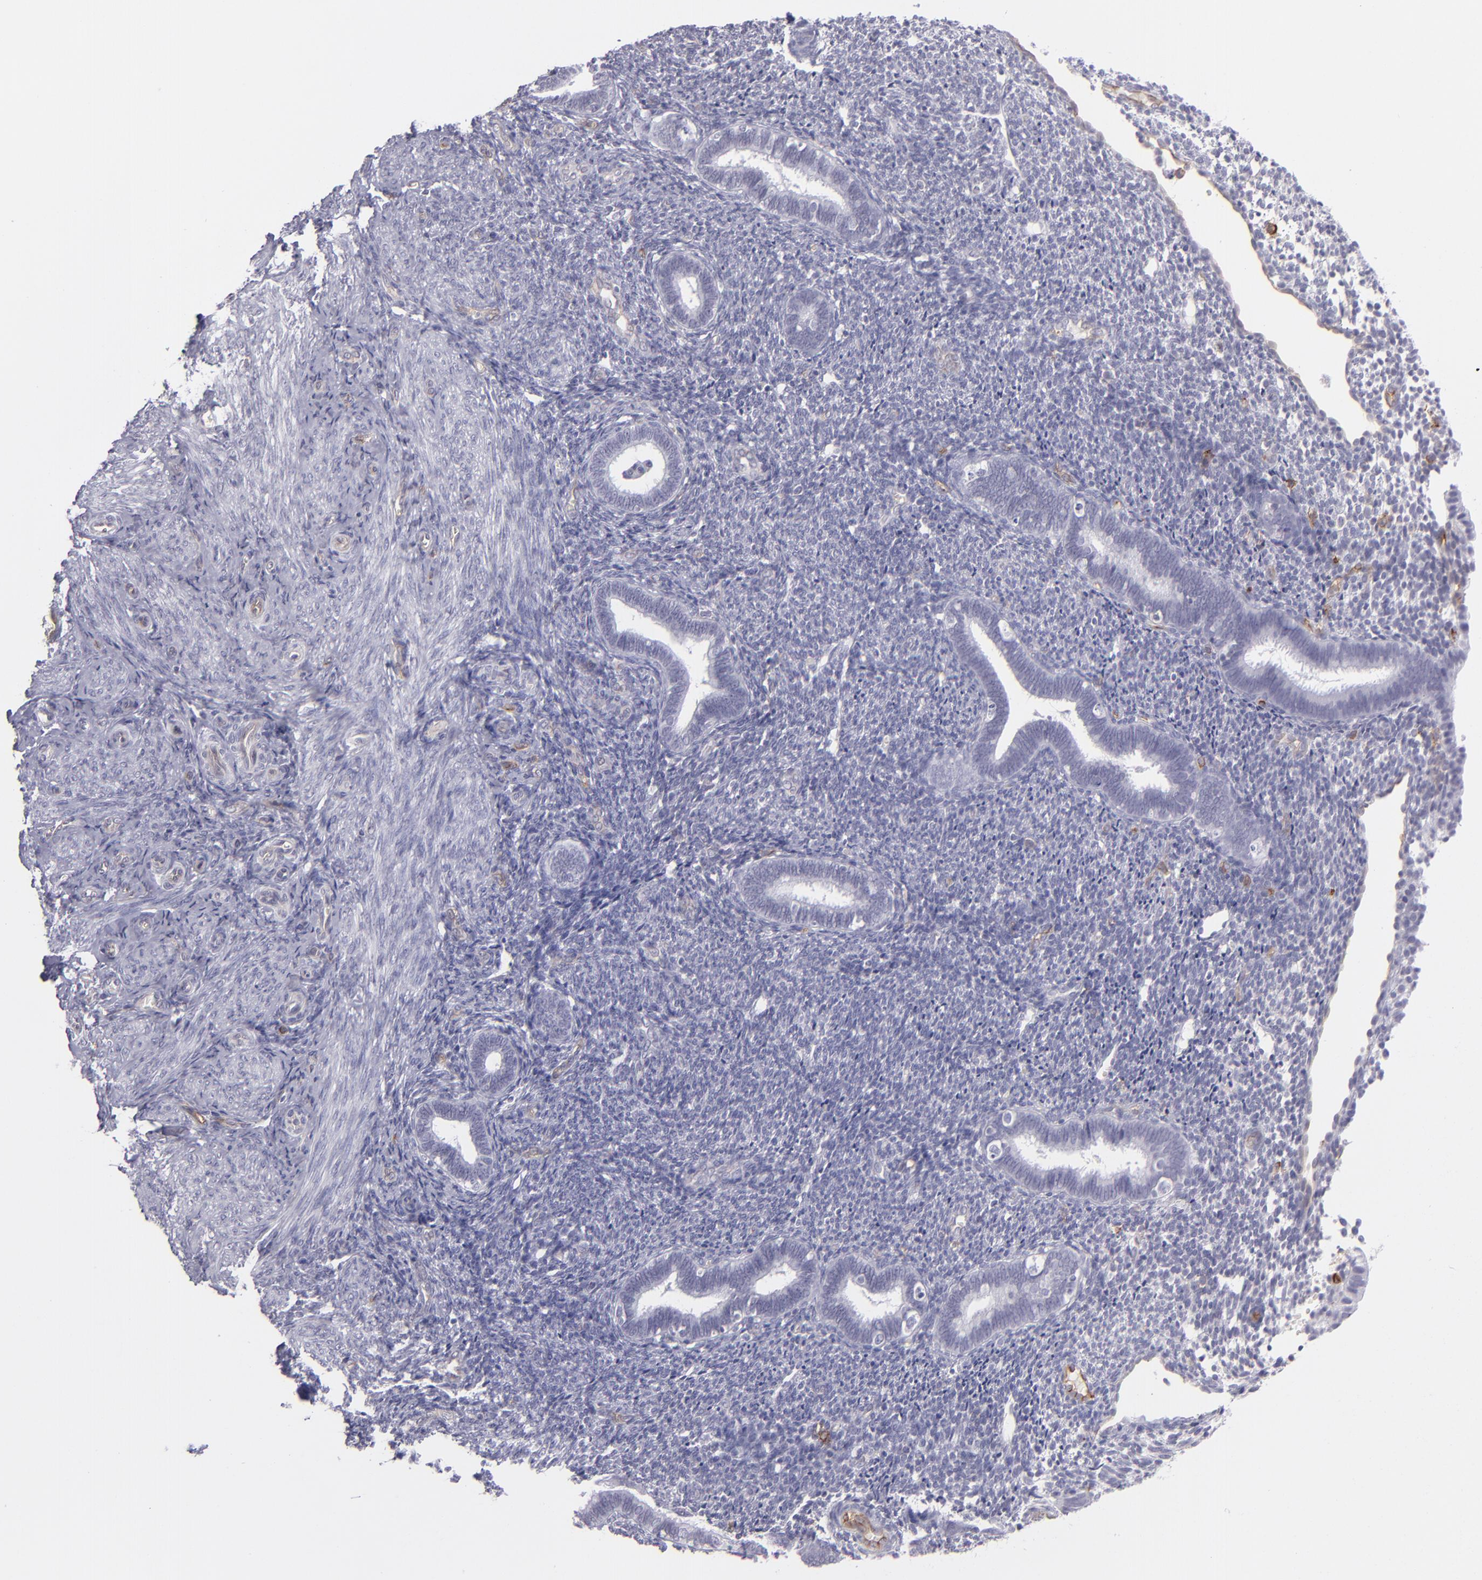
{"staining": {"intensity": "negative", "quantity": "none", "location": "none"}, "tissue": "endometrium", "cell_type": "Cells in endometrial stroma", "image_type": "normal", "snomed": [{"axis": "morphology", "description": "Normal tissue, NOS"}, {"axis": "topography", "description": "Endometrium"}], "caption": "Immunohistochemistry (IHC) of unremarkable human endometrium reveals no expression in cells in endometrial stroma. The staining is performed using DAB (3,3'-diaminobenzidine) brown chromogen with nuclei counter-stained in using hematoxylin.", "gene": "THBD", "patient": {"sex": "female", "age": 27}}